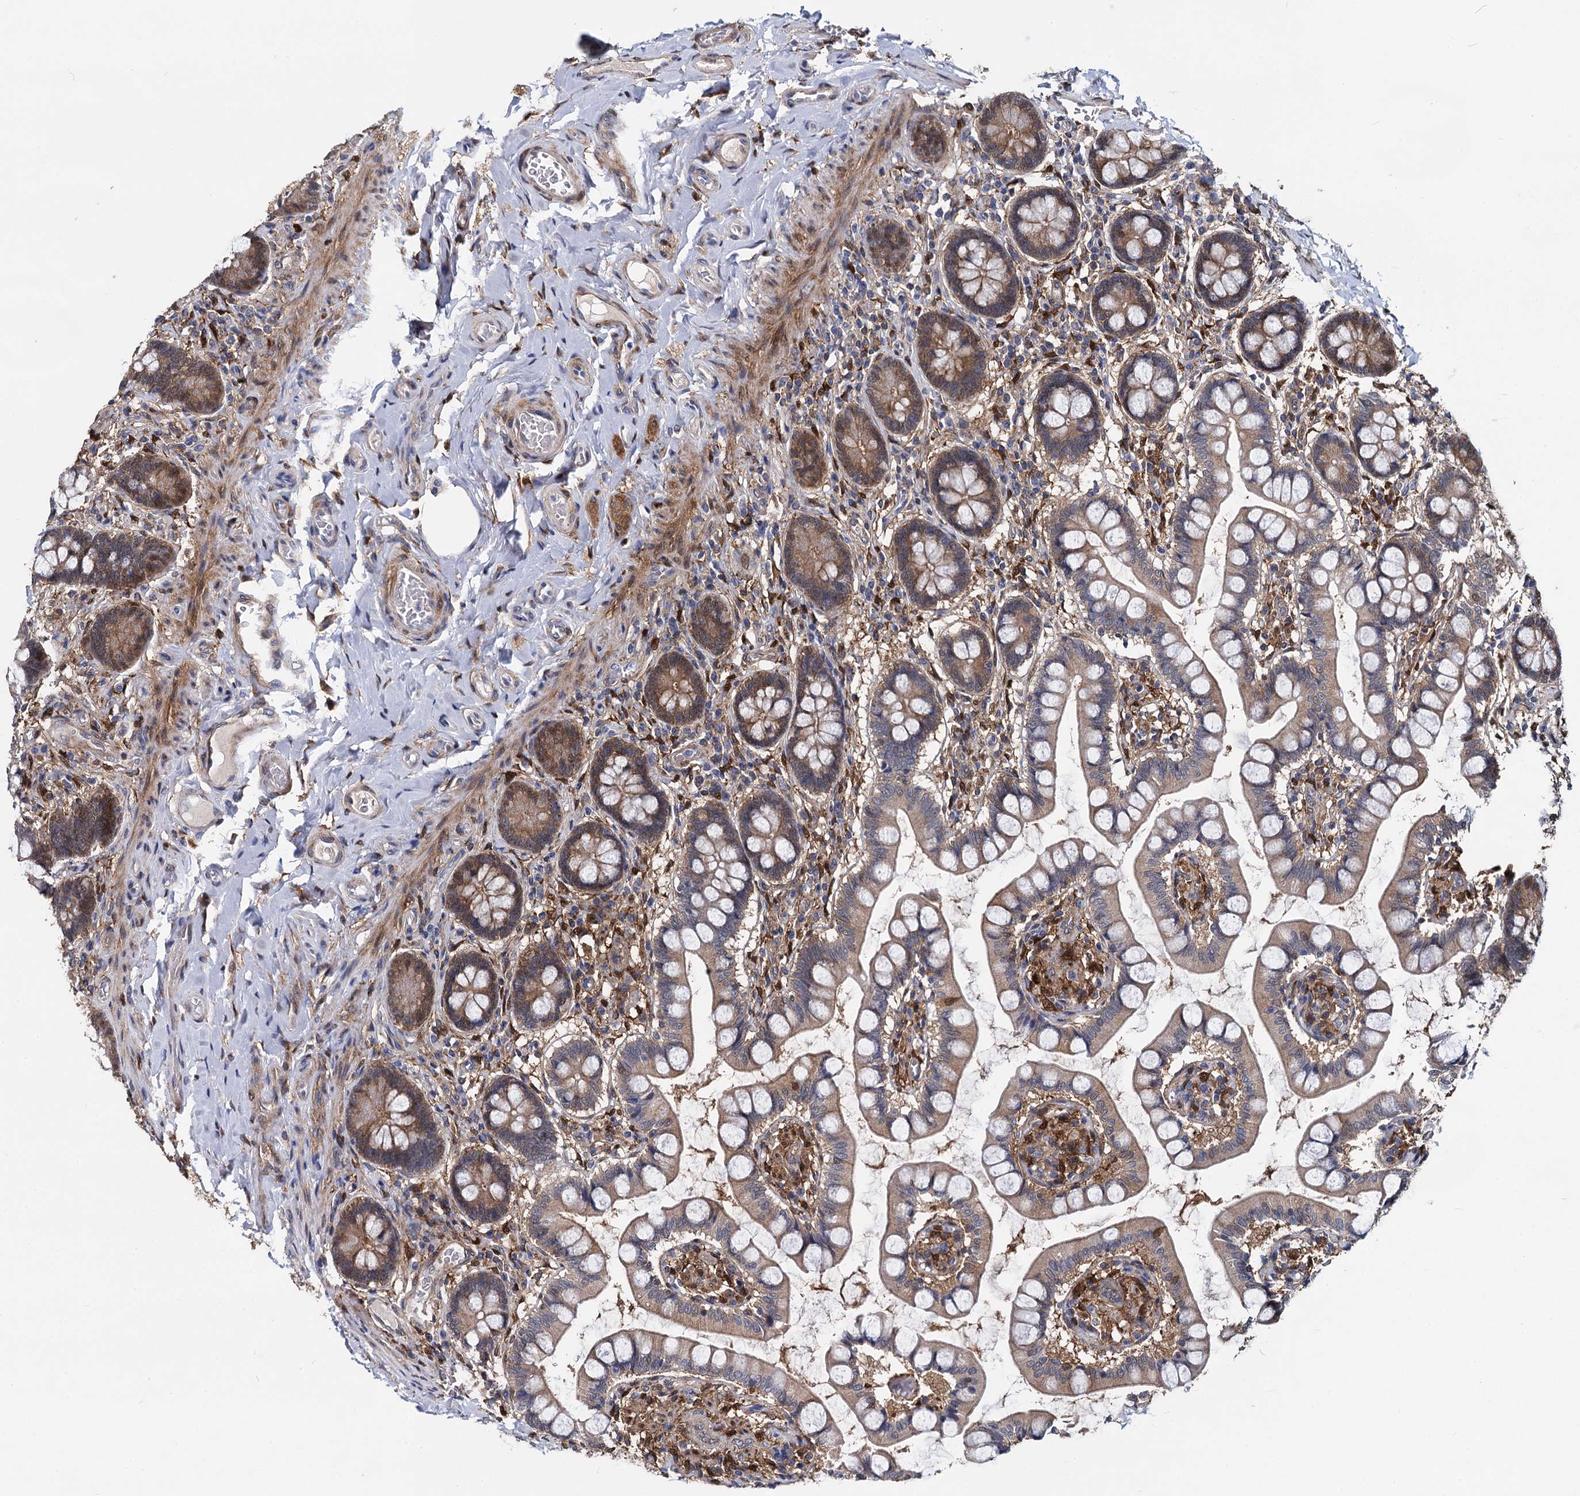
{"staining": {"intensity": "moderate", "quantity": ">75%", "location": "cytoplasmic/membranous"}, "tissue": "small intestine", "cell_type": "Glandular cells", "image_type": "normal", "snomed": [{"axis": "morphology", "description": "Normal tissue, NOS"}, {"axis": "topography", "description": "Small intestine"}], "caption": "Brown immunohistochemical staining in benign human small intestine demonstrates moderate cytoplasmic/membranous expression in about >75% of glandular cells.", "gene": "GSTM3", "patient": {"sex": "male", "age": 52}}